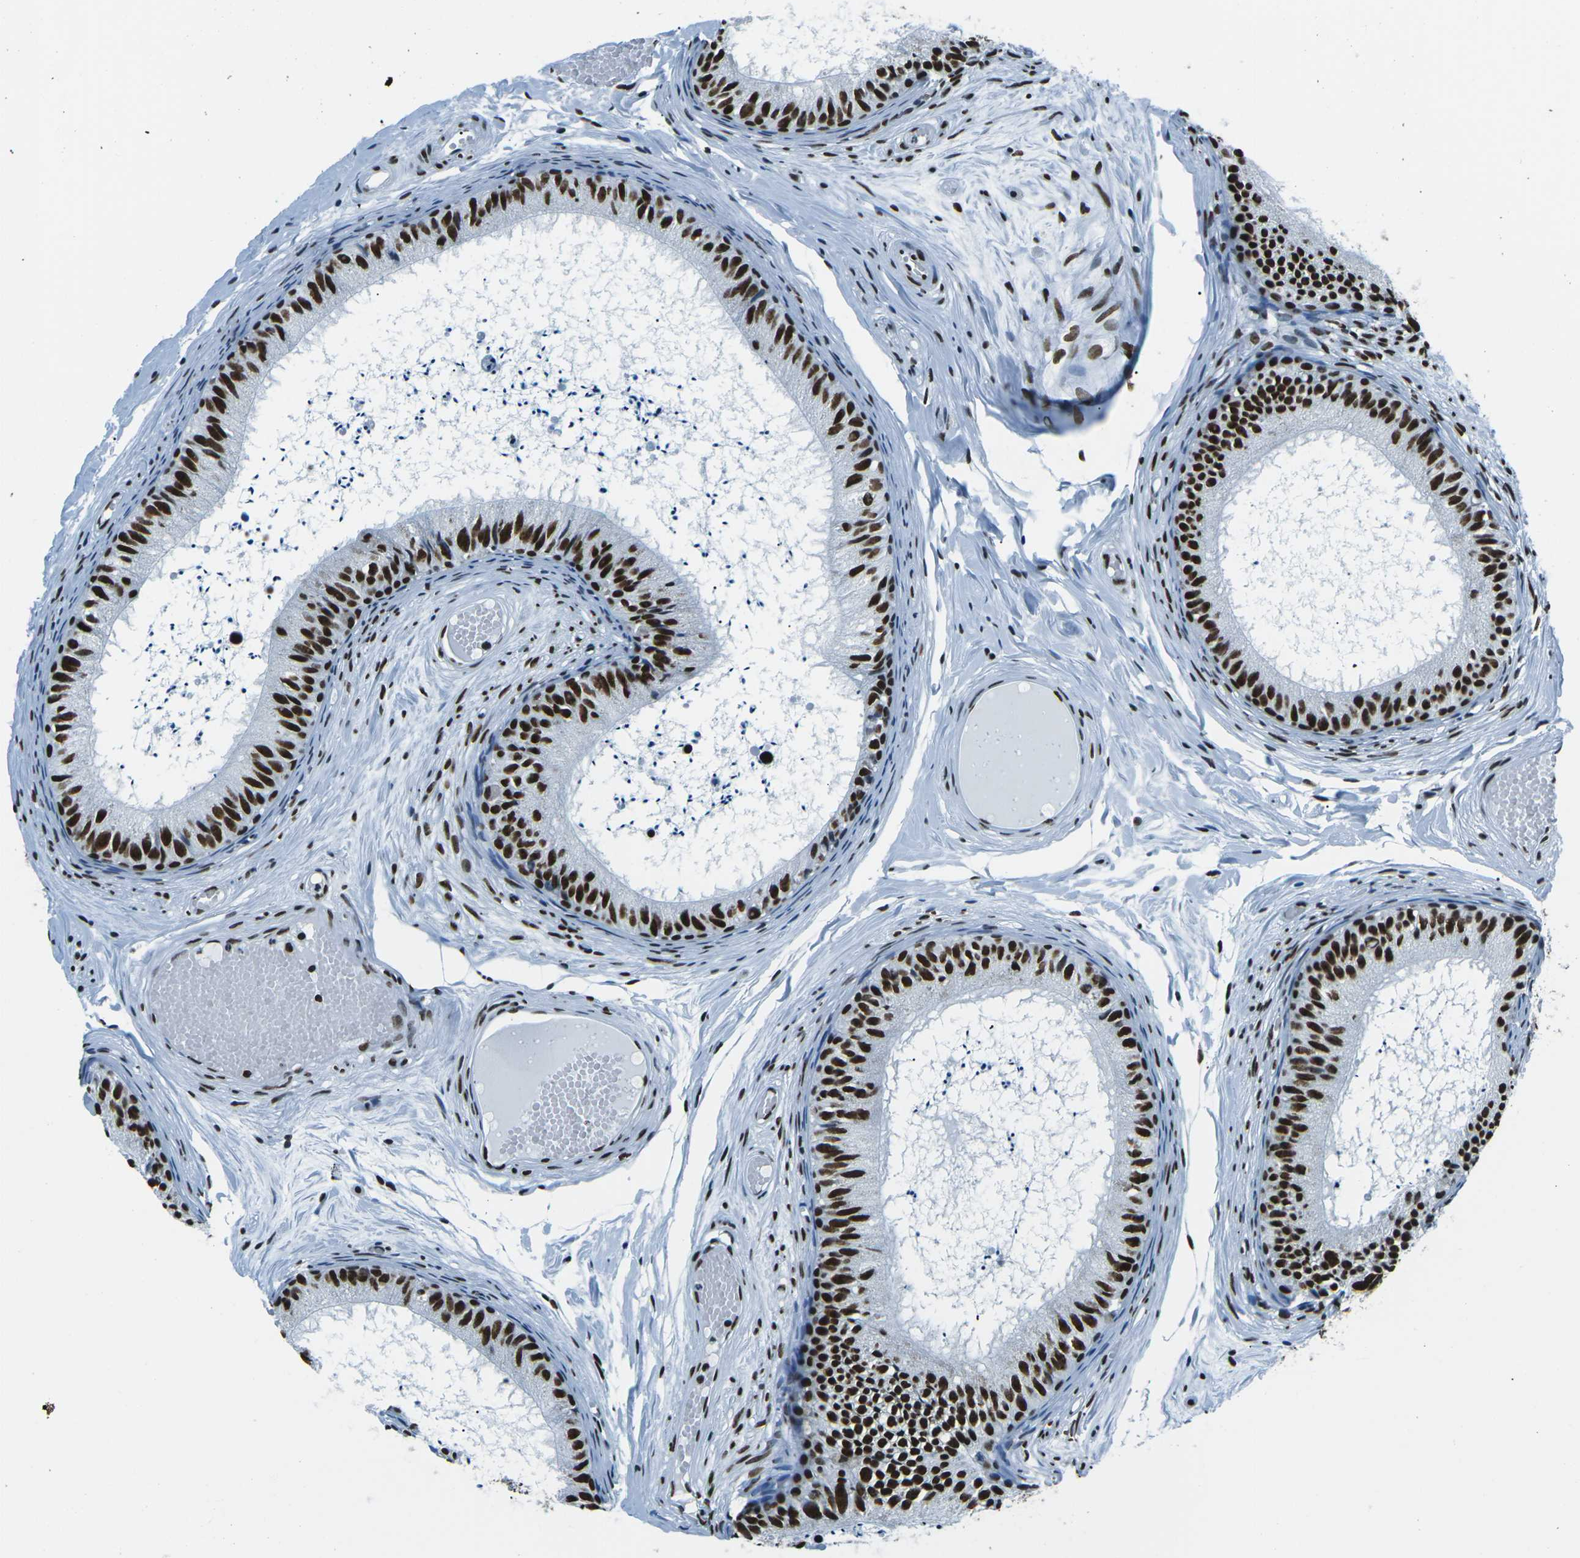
{"staining": {"intensity": "strong", "quantity": ">75%", "location": "nuclear"}, "tissue": "epididymis", "cell_type": "Glandular cells", "image_type": "normal", "snomed": [{"axis": "morphology", "description": "Normal tissue, NOS"}, {"axis": "topography", "description": "Epididymis"}], "caption": "Glandular cells exhibit high levels of strong nuclear expression in about >75% of cells in benign epididymis.", "gene": "HNRNPL", "patient": {"sex": "male", "age": 46}}